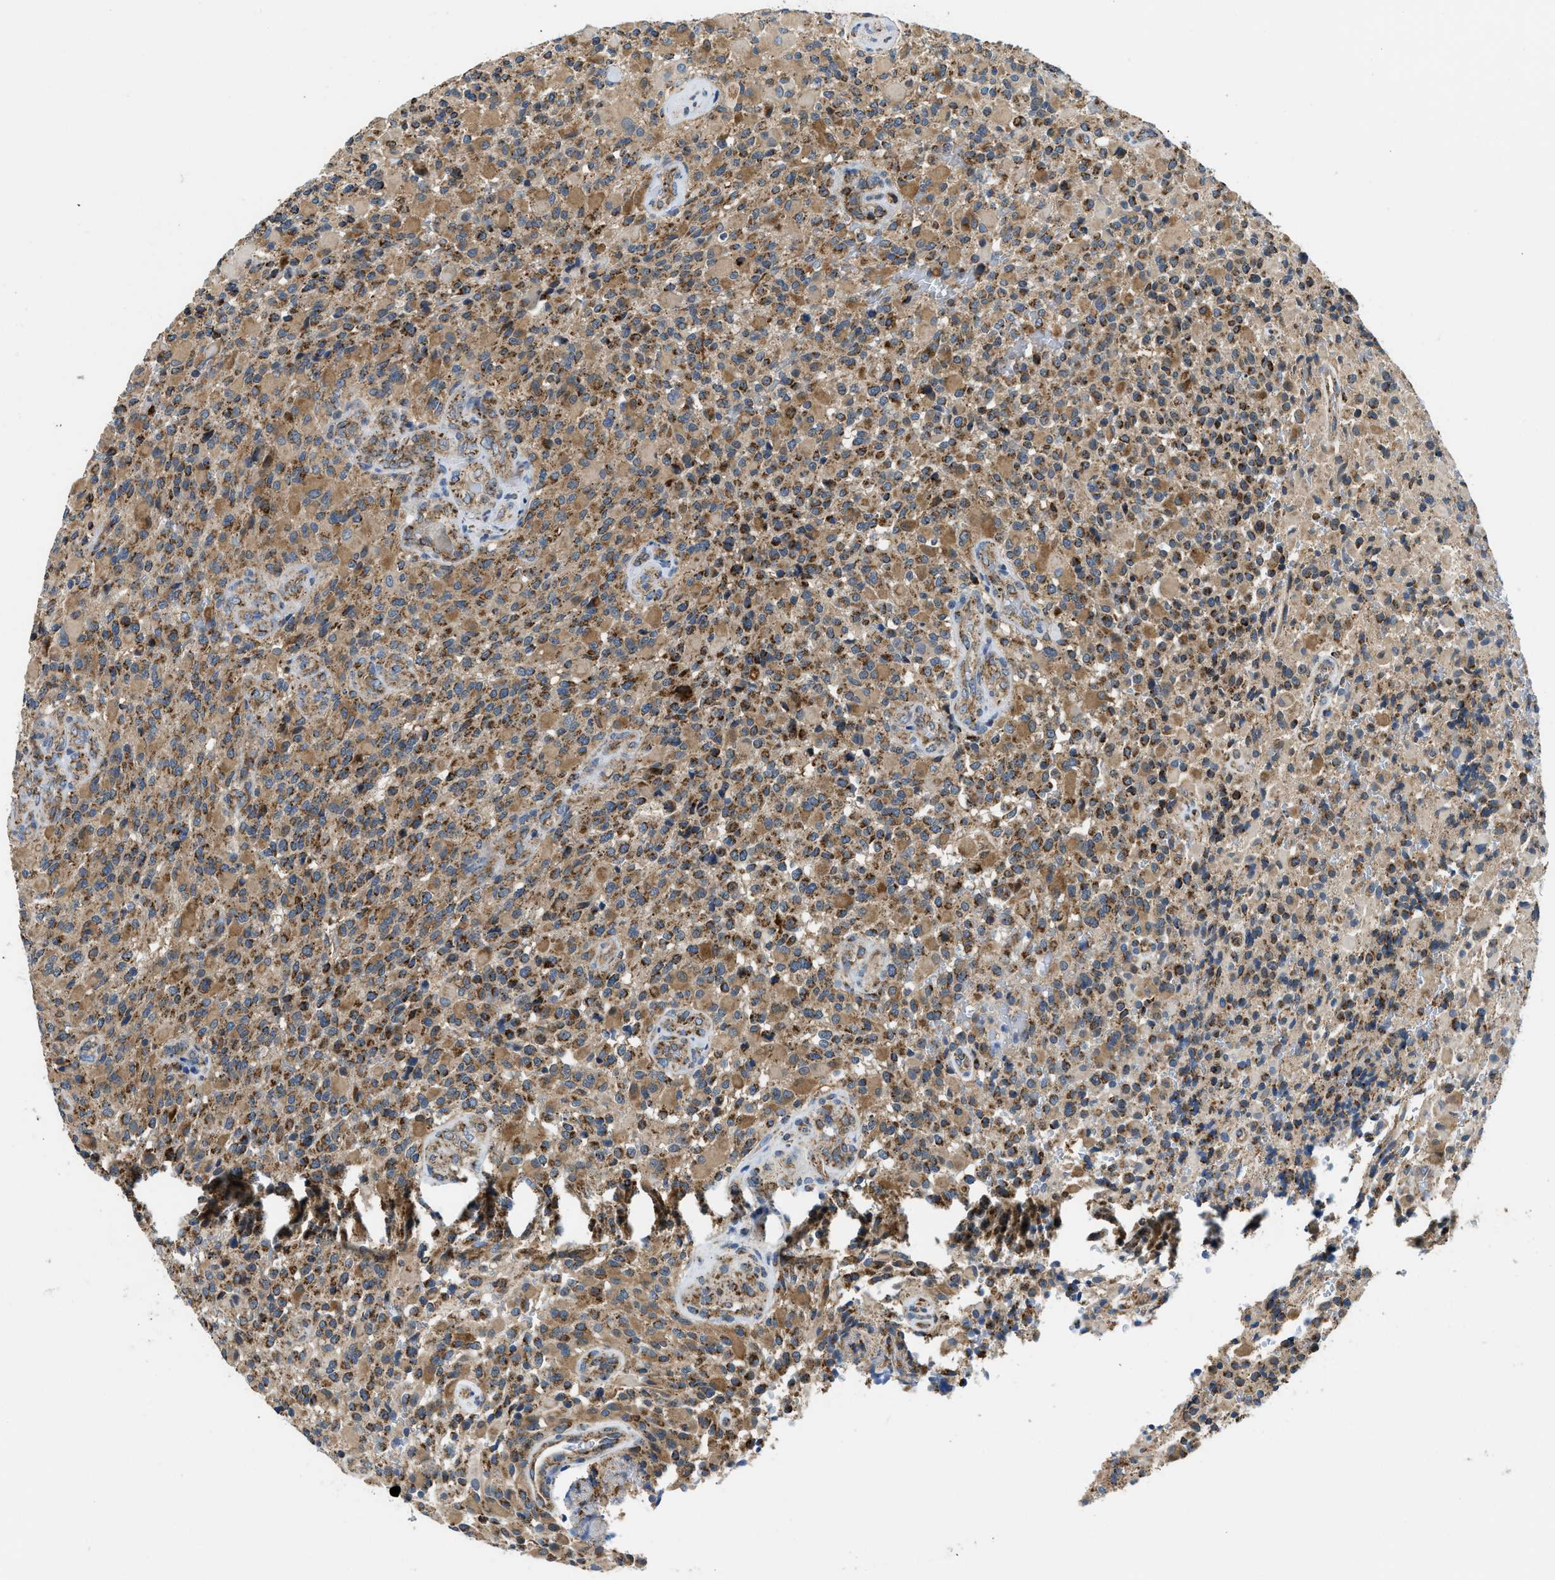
{"staining": {"intensity": "moderate", "quantity": ">75%", "location": "cytoplasmic/membranous"}, "tissue": "glioma", "cell_type": "Tumor cells", "image_type": "cancer", "snomed": [{"axis": "morphology", "description": "Glioma, malignant, High grade"}, {"axis": "topography", "description": "Brain"}], "caption": "Moderate cytoplasmic/membranous staining is present in approximately >75% of tumor cells in glioma.", "gene": "STK33", "patient": {"sex": "male", "age": 71}}